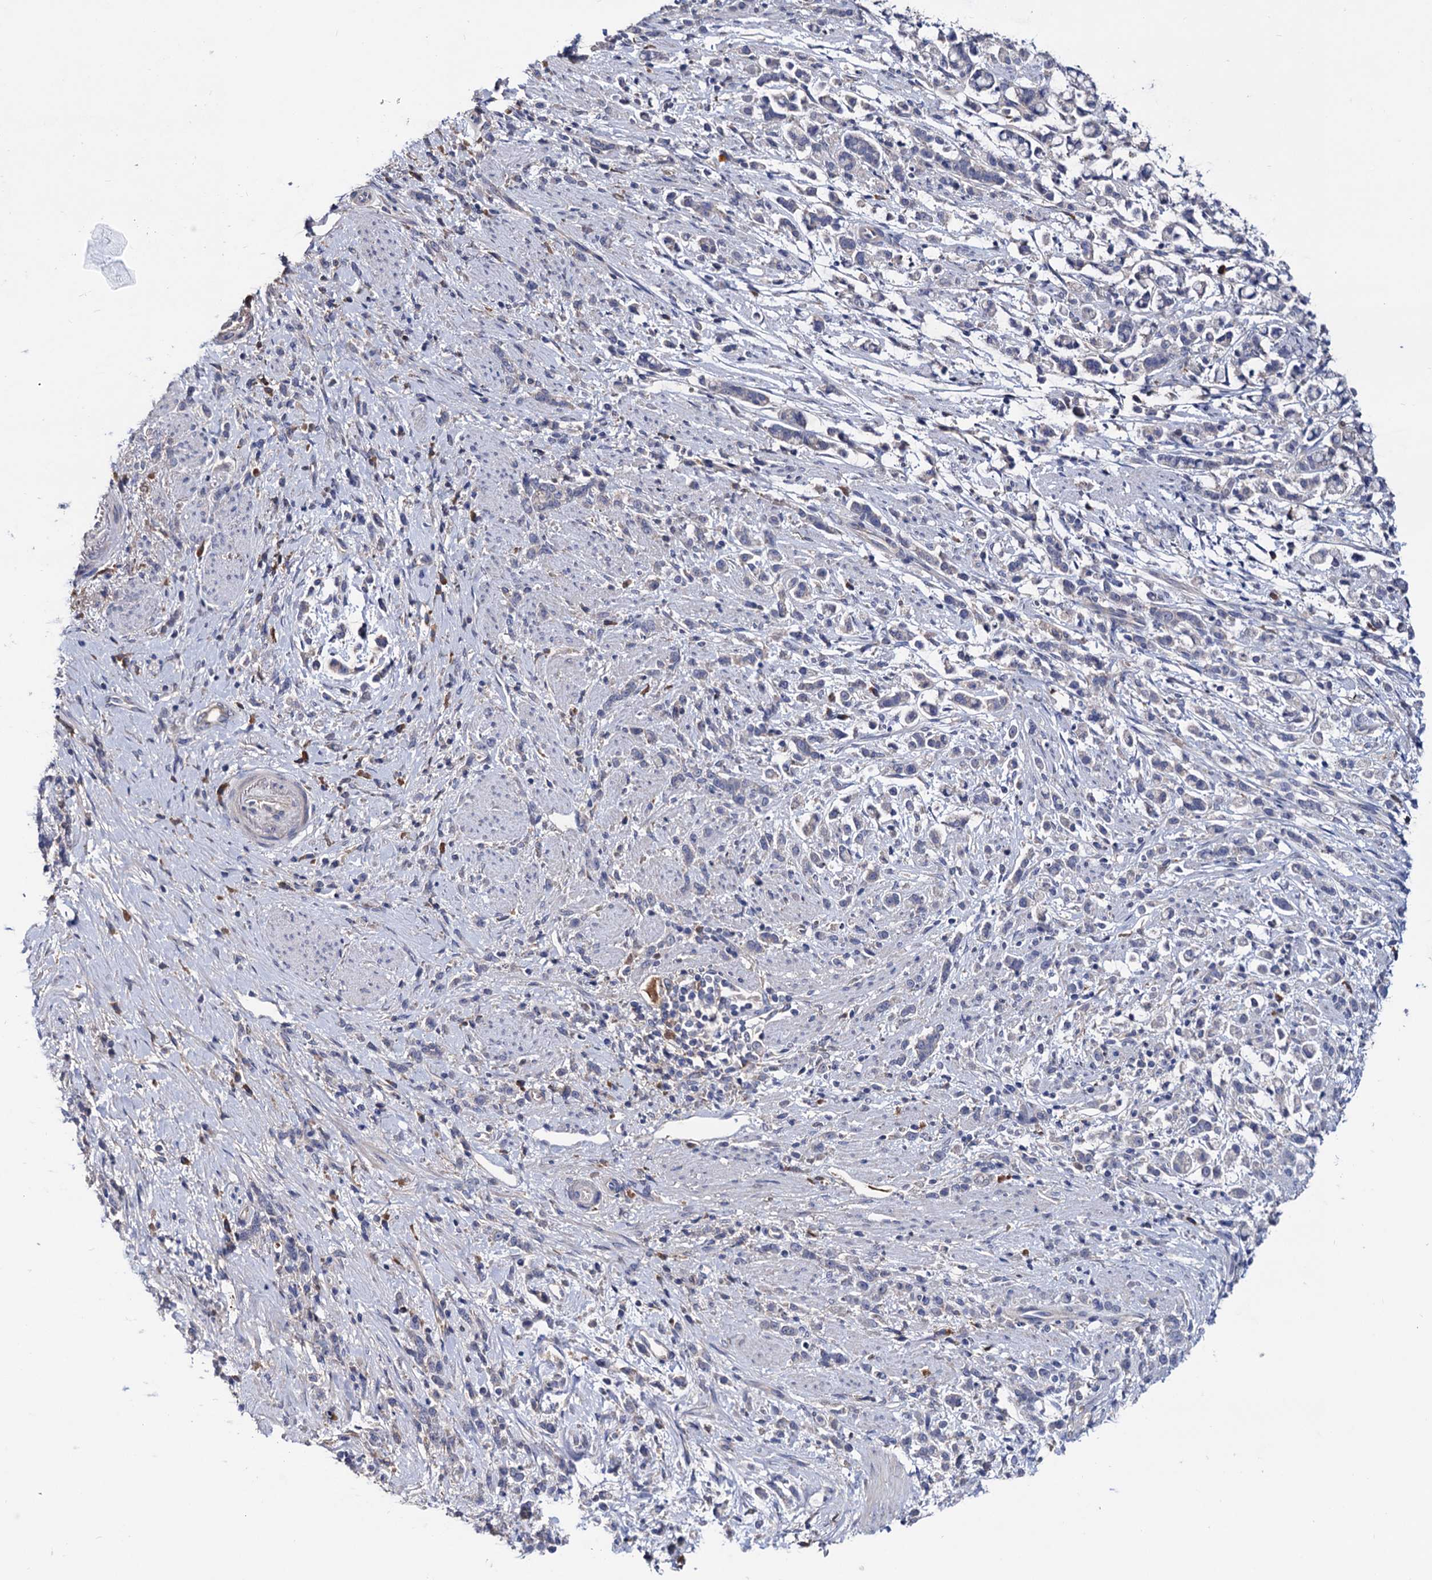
{"staining": {"intensity": "negative", "quantity": "none", "location": "none"}, "tissue": "stomach cancer", "cell_type": "Tumor cells", "image_type": "cancer", "snomed": [{"axis": "morphology", "description": "Adenocarcinoma, NOS"}, {"axis": "topography", "description": "Stomach"}], "caption": "Immunohistochemistry image of stomach cancer (adenocarcinoma) stained for a protein (brown), which displays no positivity in tumor cells.", "gene": "NPAS4", "patient": {"sex": "female", "age": 60}}